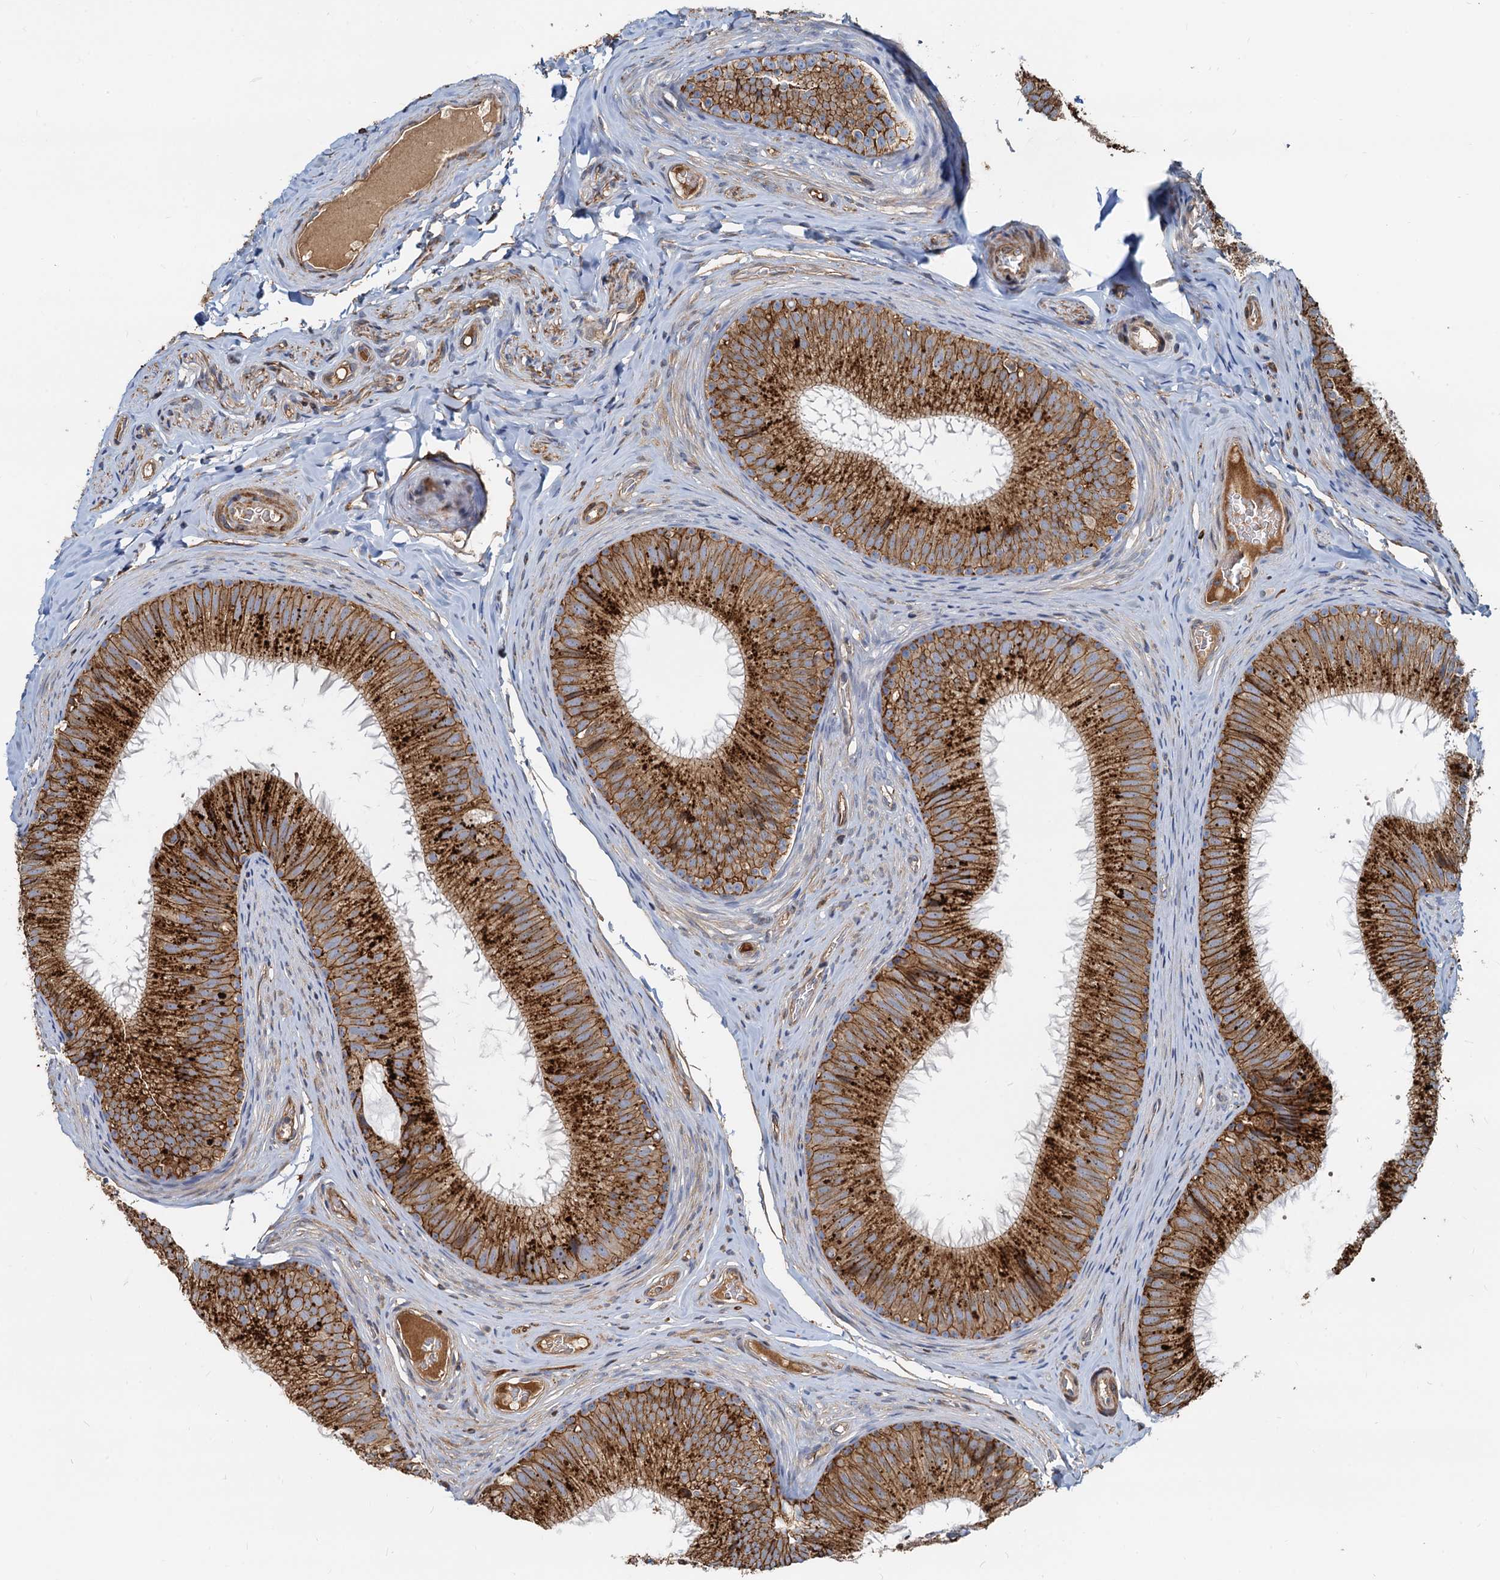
{"staining": {"intensity": "strong", "quantity": ">75%", "location": "cytoplasmic/membranous"}, "tissue": "epididymis", "cell_type": "Glandular cells", "image_type": "normal", "snomed": [{"axis": "morphology", "description": "Normal tissue, NOS"}, {"axis": "topography", "description": "Epididymis"}], "caption": "Glandular cells reveal high levels of strong cytoplasmic/membranous staining in approximately >75% of cells in normal epididymis.", "gene": "LNX2", "patient": {"sex": "male", "age": 34}}